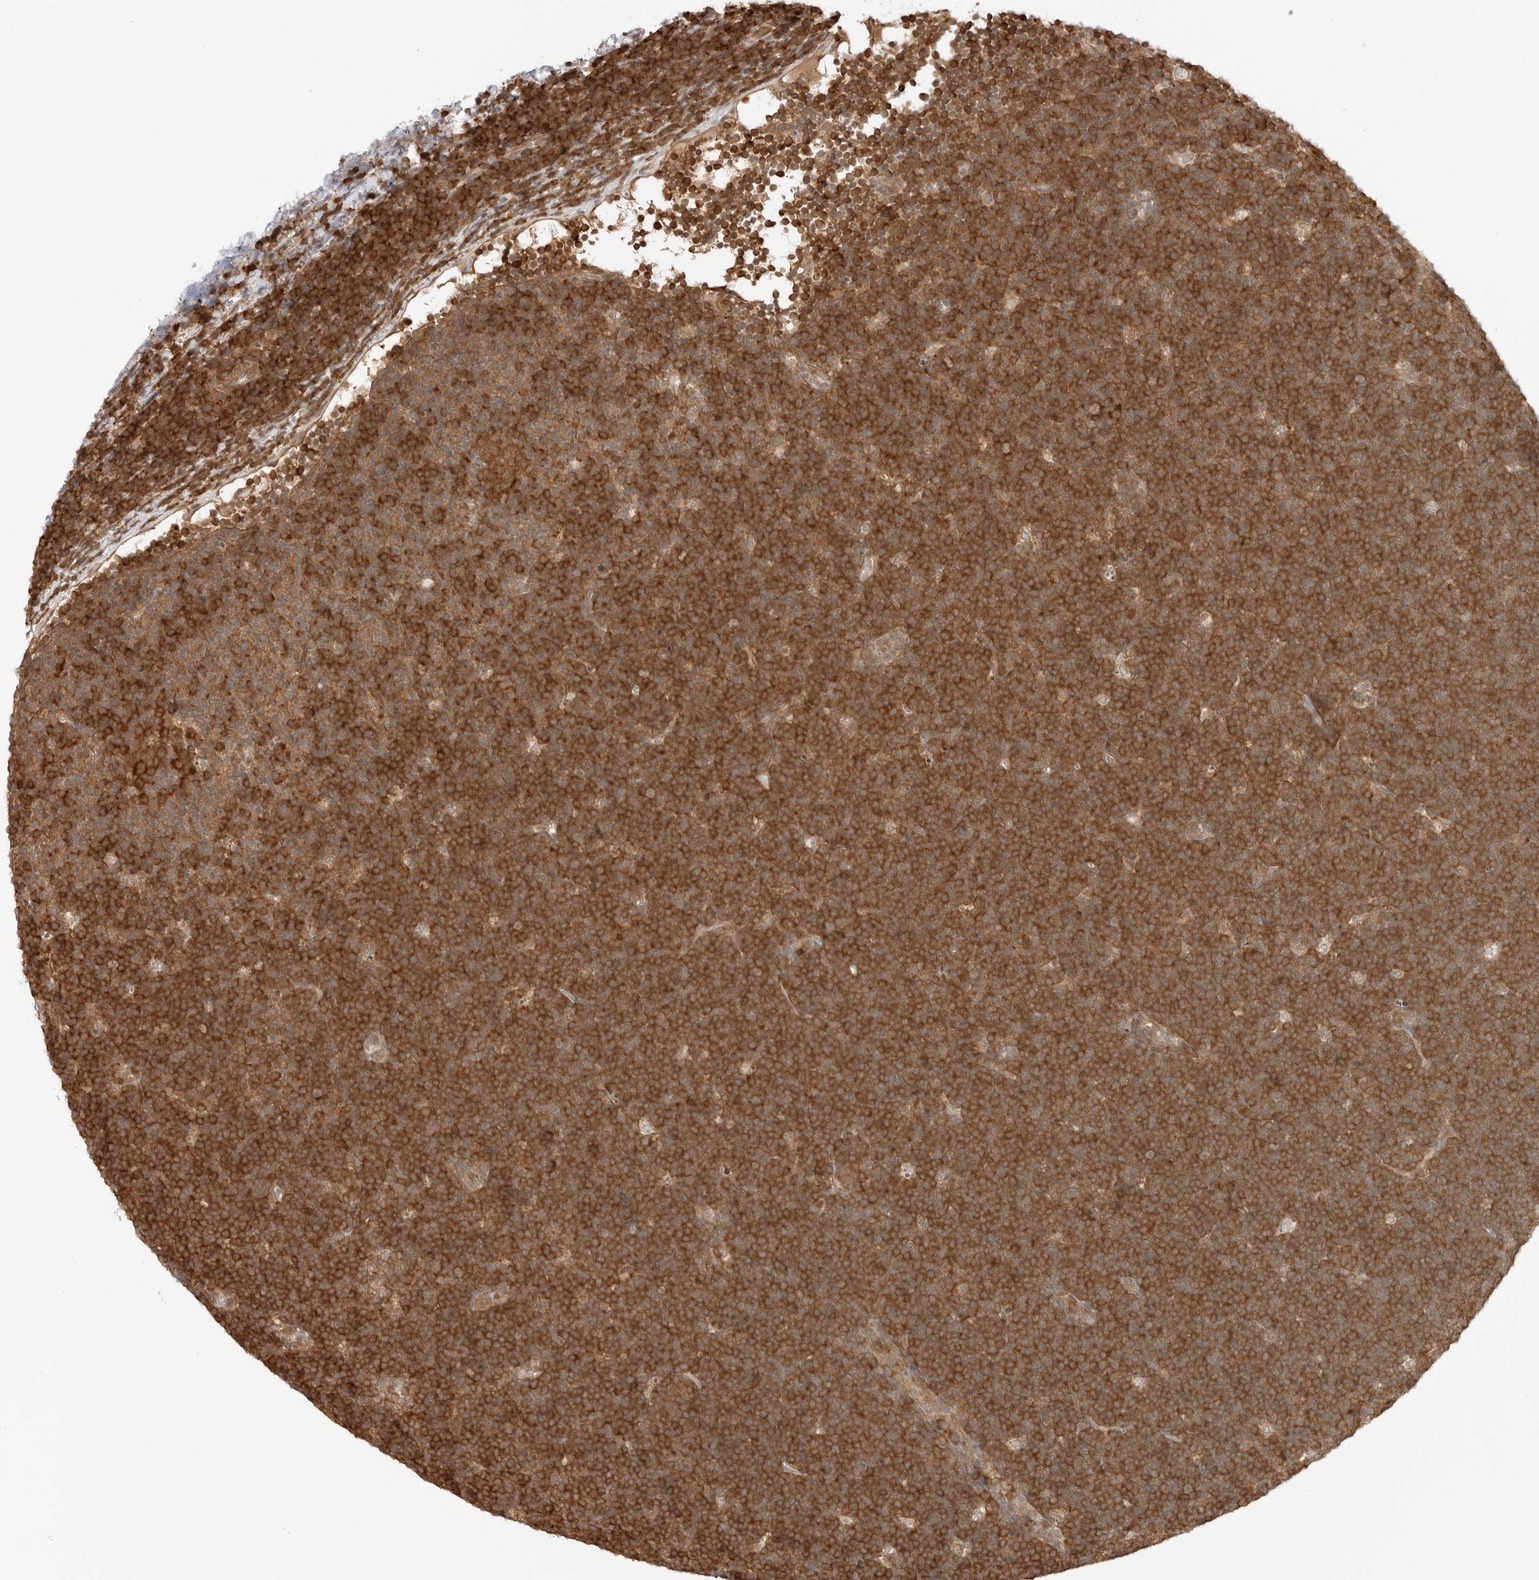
{"staining": {"intensity": "strong", "quantity": ">75%", "location": "cytoplasmic/membranous"}, "tissue": "lymphoma", "cell_type": "Tumor cells", "image_type": "cancer", "snomed": [{"axis": "morphology", "description": "Malignant lymphoma, non-Hodgkin's type, High grade"}, {"axis": "topography", "description": "Lymph node"}], "caption": "The histopathology image demonstrates immunohistochemical staining of malignant lymphoma, non-Hodgkin's type (high-grade). There is strong cytoplasmic/membranous positivity is seen in approximately >75% of tumor cells.", "gene": "NUDC", "patient": {"sex": "male", "age": 13}}